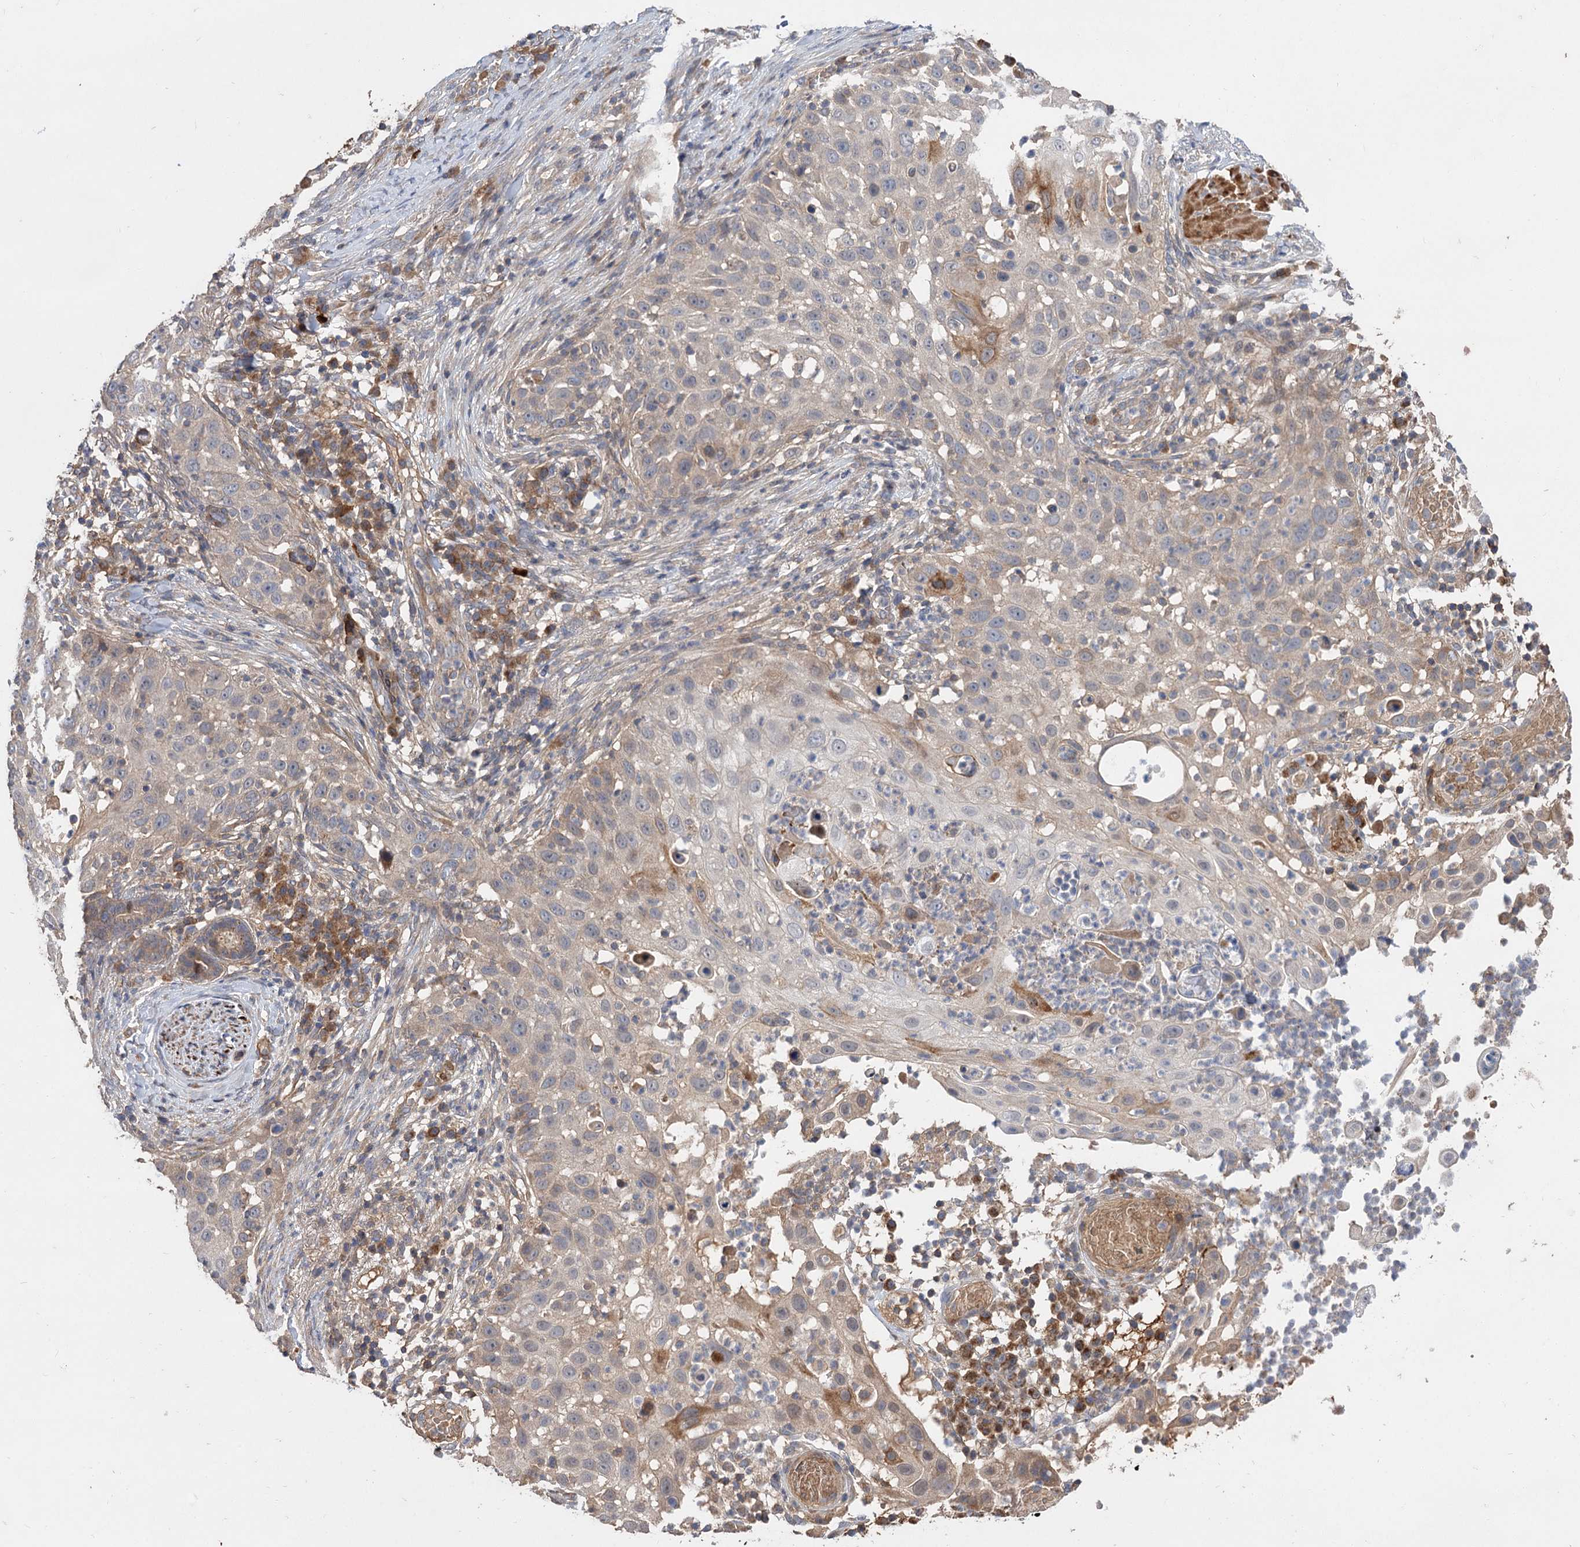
{"staining": {"intensity": "weak", "quantity": "<25%", "location": "cytoplasmic/membranous"}, "tissue": "skin cancer", "cell_type": "Tumor cells", "image_type": "cancer", "snomed": [{"axis": "morphology", "description": "Squamous cell carcinoma, NOS"}, {"axis": "topography", "description": "Skin"}], "caption": "A photomicrograph of skin cancer (squamous cell carcinoma) stained for a protein reveals no brown staining in tumor cells.", "gene": "FBXW8", "patient": {"sex": "female", "age": 44}}